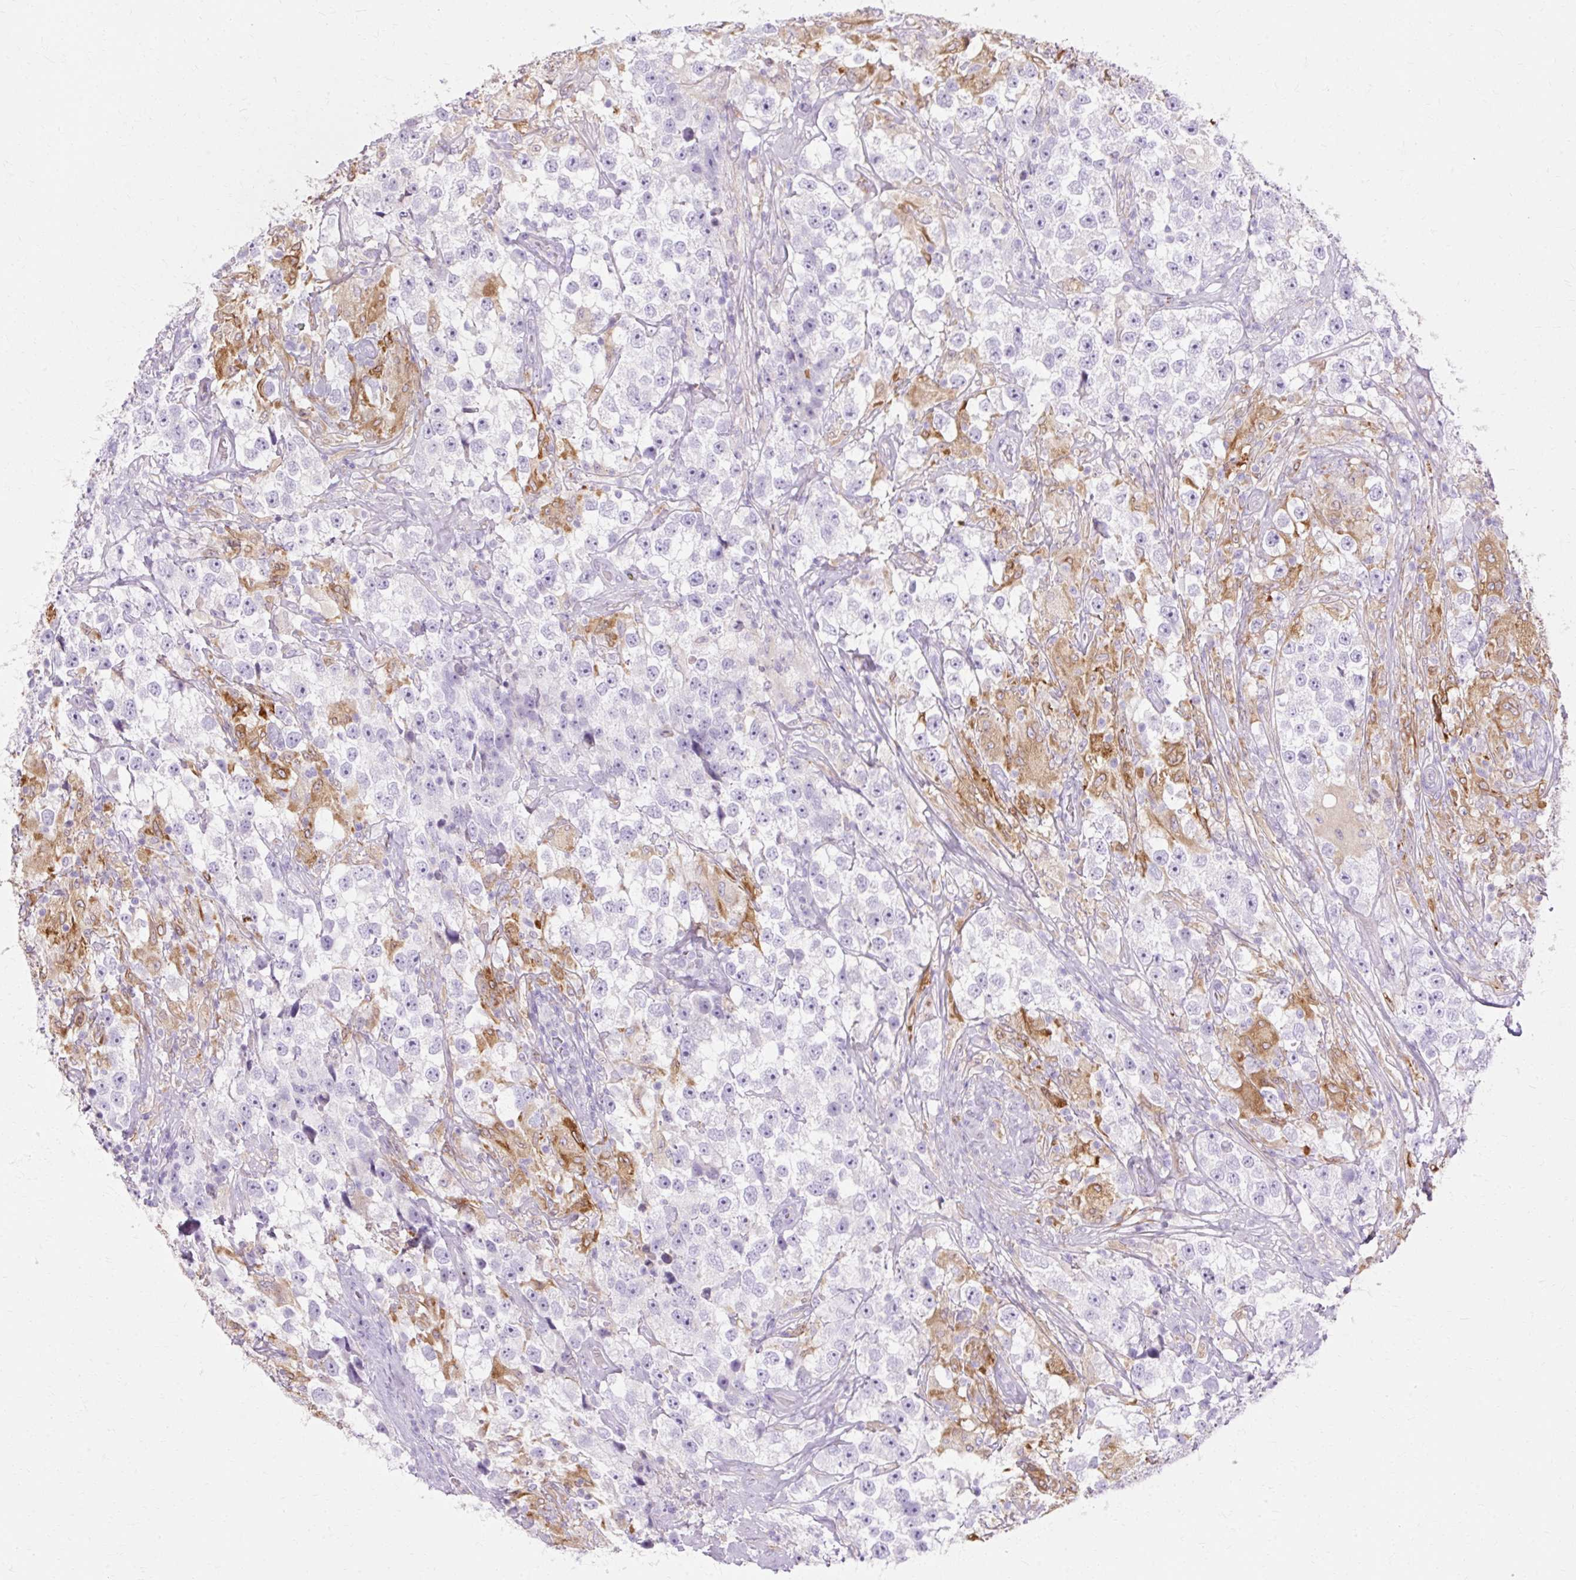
{"staining": {"intensity": "negative", "quantity": "none", "location": "none"}, "tissue": "testis cancer", "cell_type": "Tumor cells", "image_type": "cancer", "snomed": [{"axis": "morphology", "description": "Seminoma, NOS"}, {"axis": "topography", "description": "Testis"}], "caption": "High magnification brightfield microscopy of testis seminoma stained with DAB (3,3'-diaminobenzidine) (brown) and counterstained with hematoxylin (blue): tumor cells show no significant expression. (Brightfield microscopy of DAB IHC at high magnification).", "gene": "HSD11B1", "patient": {"sex": "male", "age": 46}}